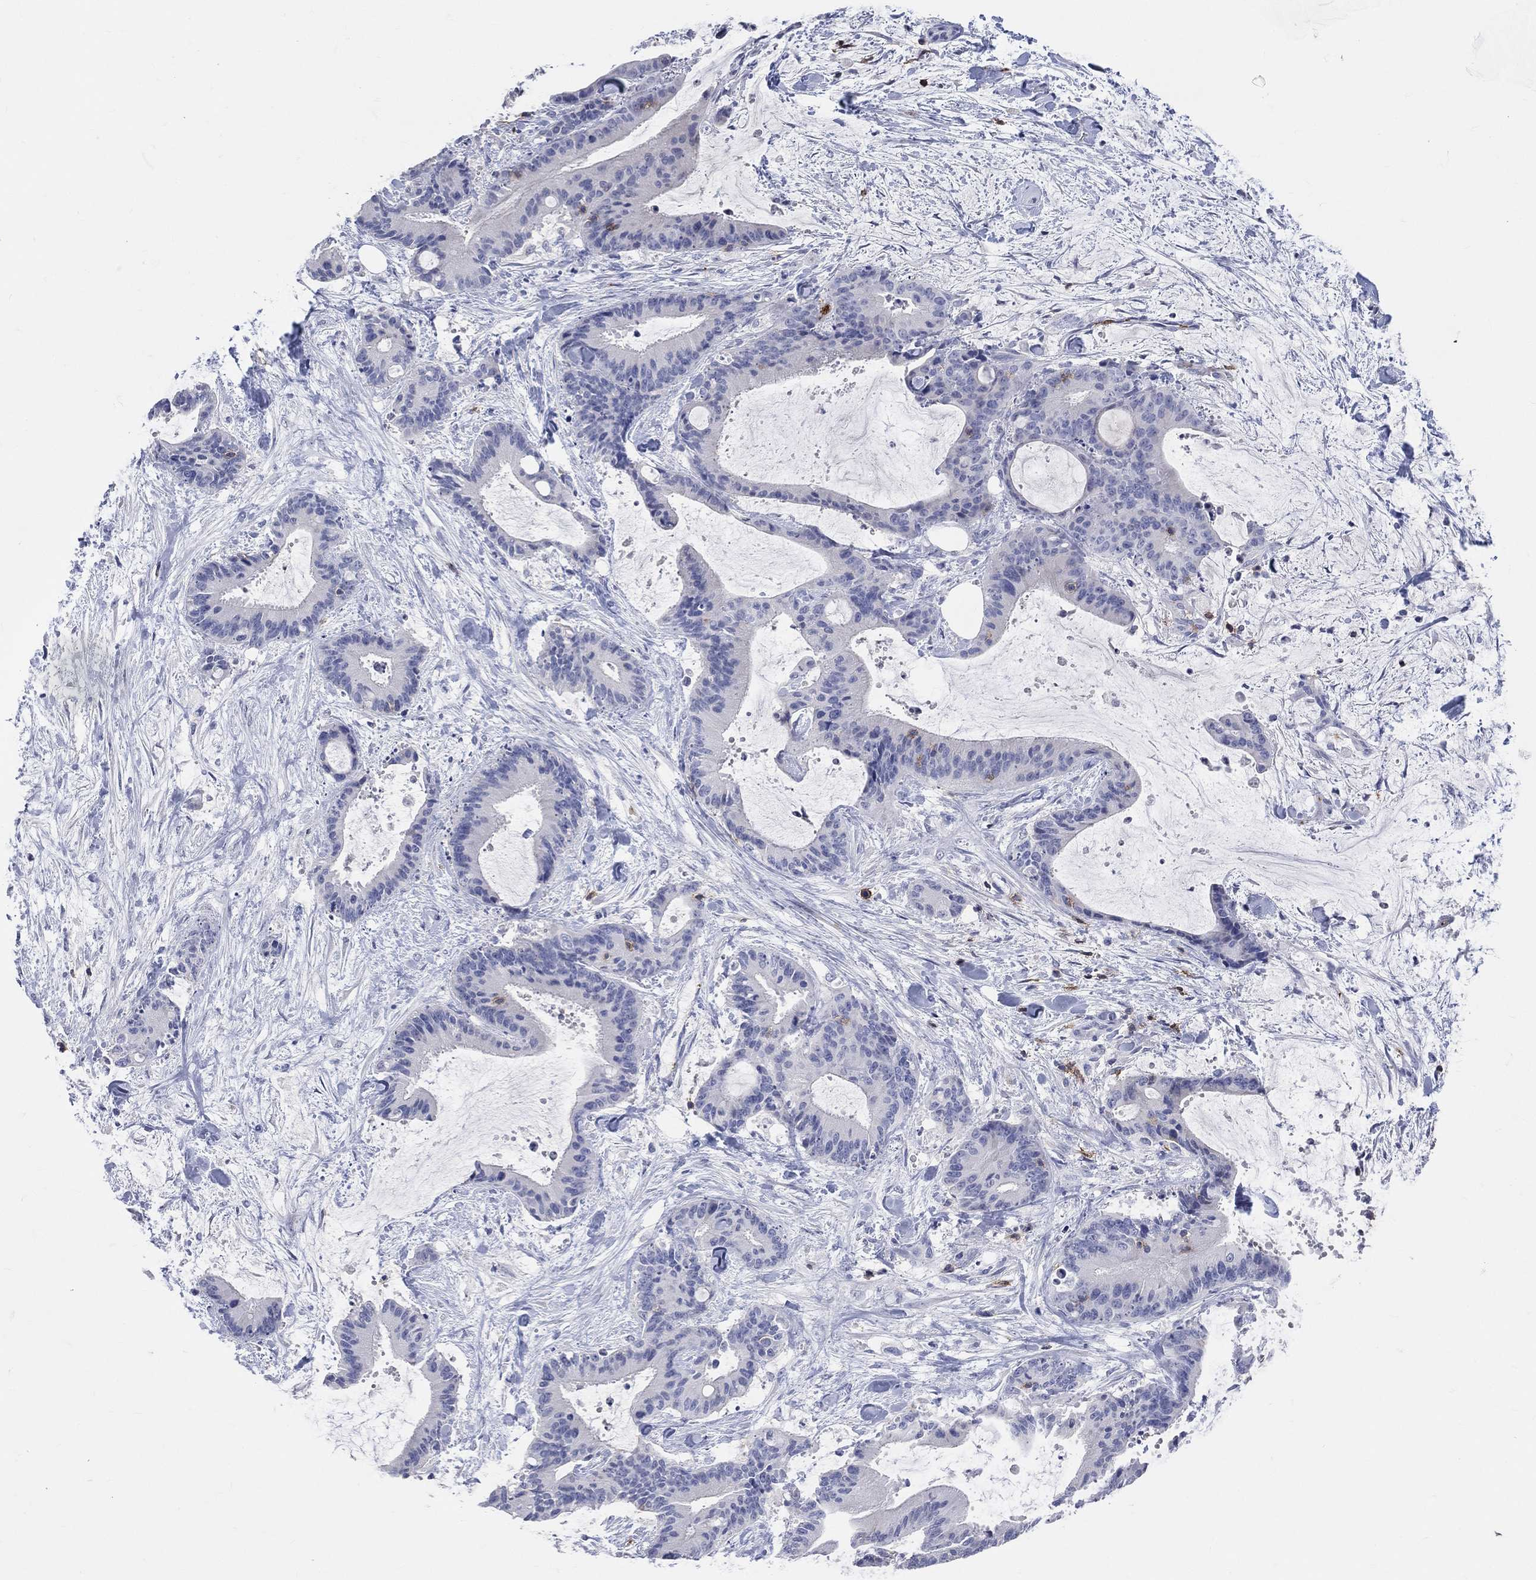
{"staining": {"intensity": "negative", "quantity": "none", "location": "none"}, "tissue": "liver cancer", "cell_type": "Tumor cells", "image_type": "cancer", "snomed": [{"axis": "morphology", "description": "Cholangiocarcinoma"}, {"axis": "topography", "description": "Liver"}], "caption": "This image is of cholangiocarcinoma (liver) stained with immunohistochemistry to label a protein in brown with the nuclei are counter-stained blue. There is no expression in tumor cells.", "gene": "LAT", "patient": {"sex": "female", "age": 73}}